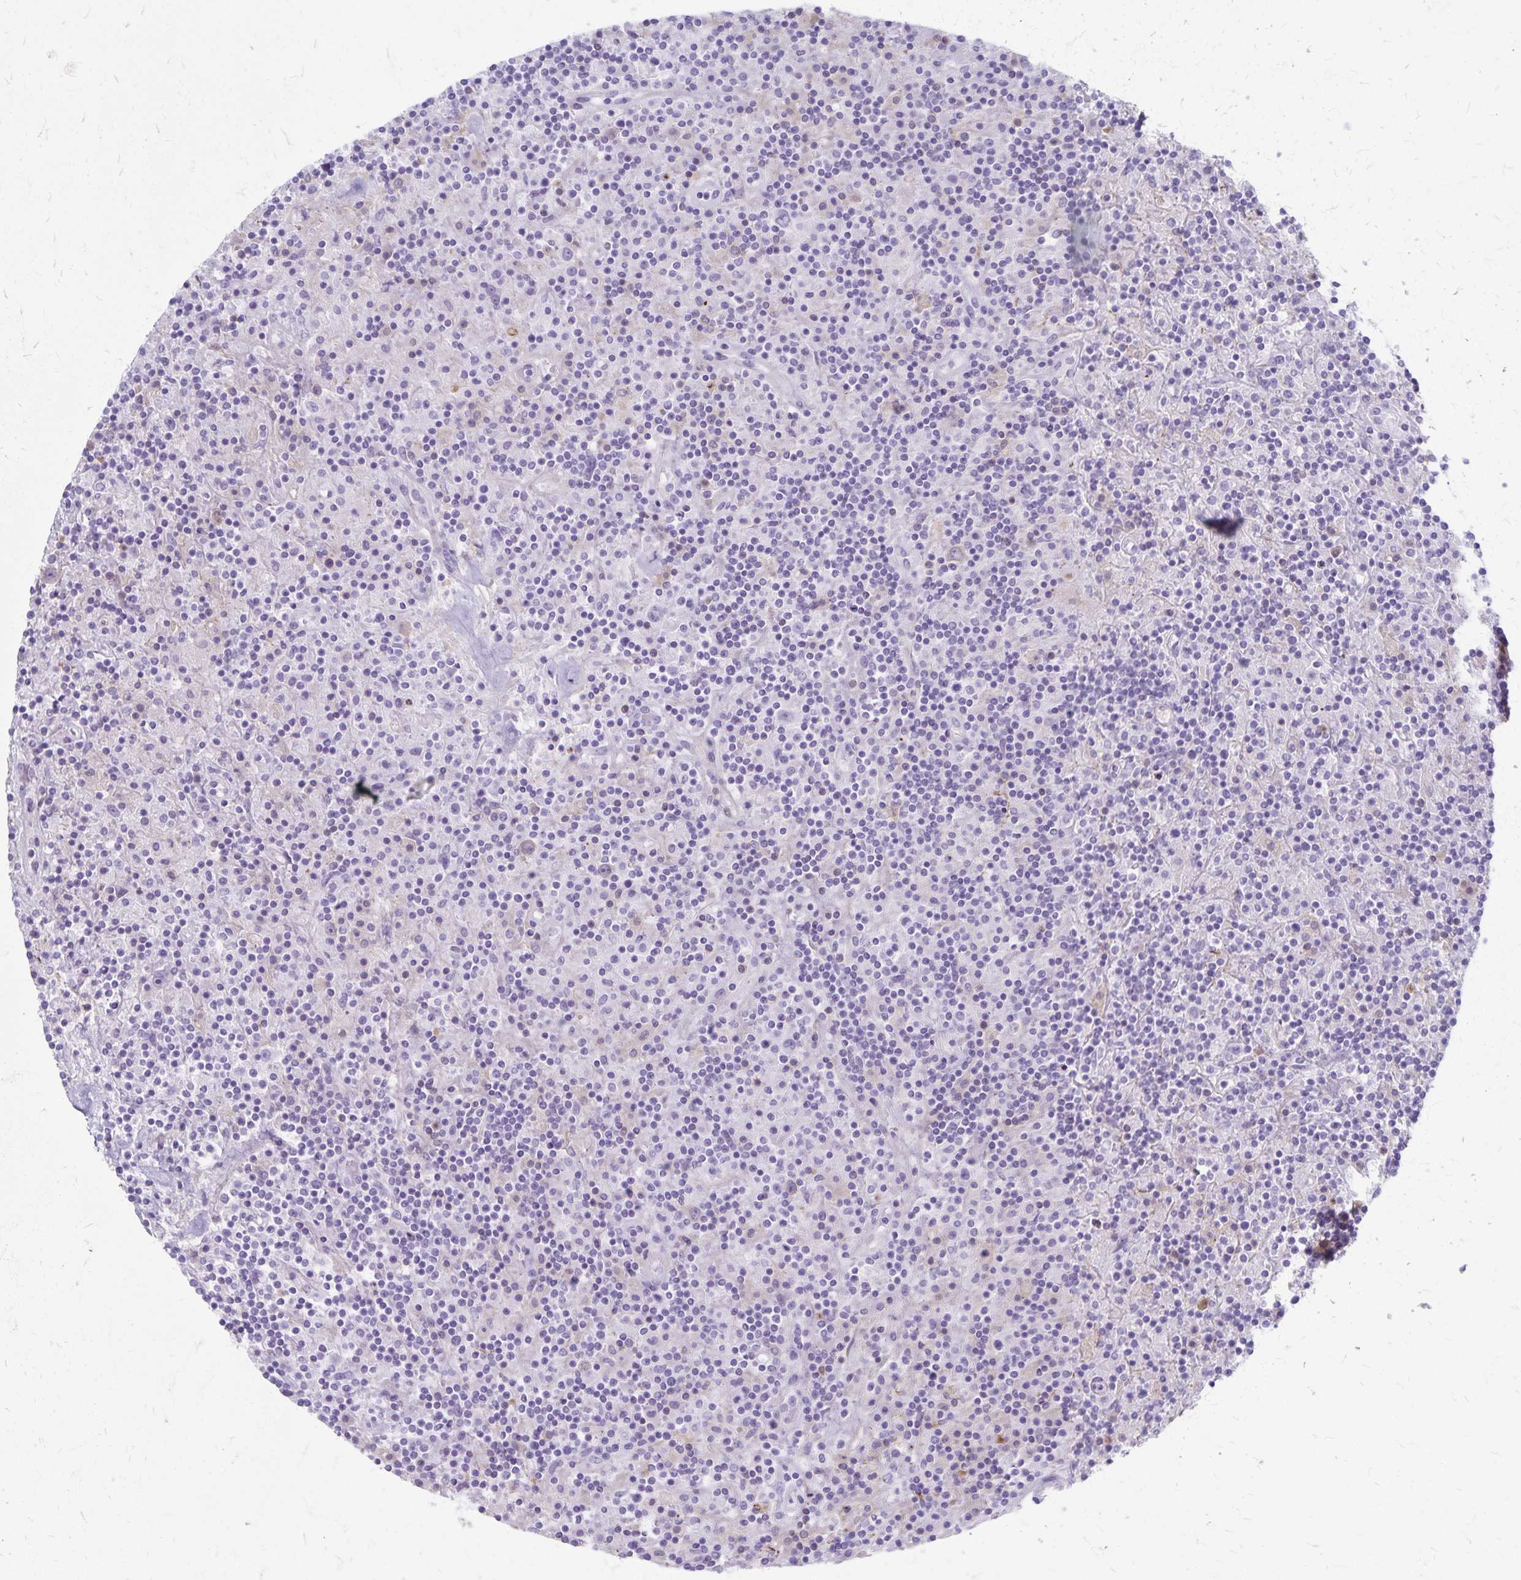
{"staining": {"intensity": "negative", "quantity": "none", "location": "none"}, "tissue": "lymphoma", "cell_type": "Tumor cells", "image_type": "cancer", "snomed": [{"axis": "morphology", "description": "Hodgkin's disease, NOS"}, {"axis": "topography", "description": "Lymph node"}], "caption": "This photomicrograph is of lymphoma stained with immunohistochemistry (IHC) to label a protein in brown with the nuclei are counter-stained blue. There is no staining in tumor cells.", "gene": "GPBAR1", "patient": {"sex": "male", "age": 70}}